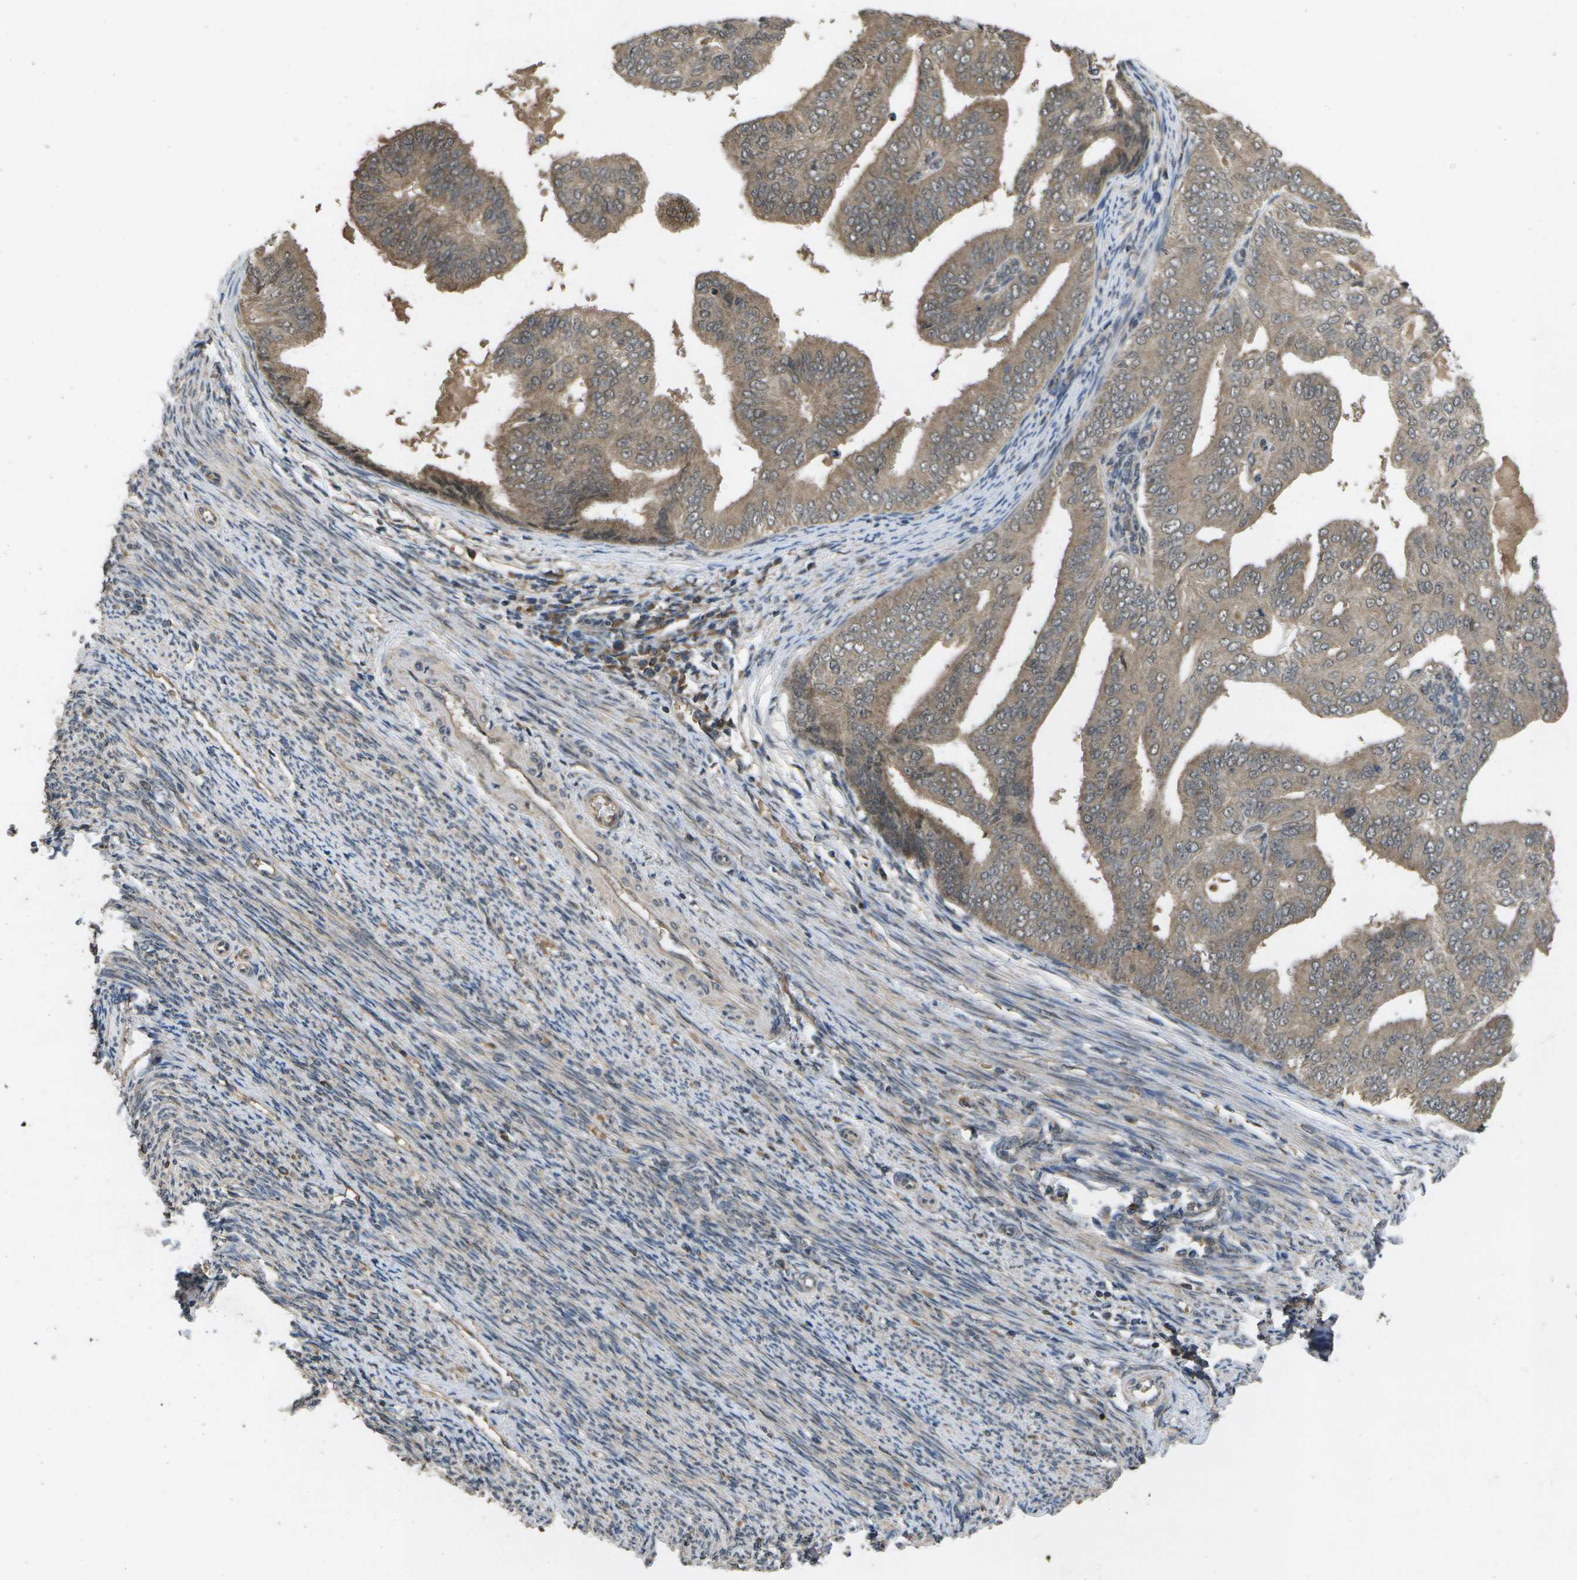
{"staining": {"intensity": "weak", "quantity": ">75%", "location": "cytoplasmic/membranous"}, "tissue": "endometrial cancer", "cell_type": "Tumor cells", "image_type": "cancer", "snomed": [{"axis": "morphology", "description": "Adenocarcinoma, NOS"}, {"axis": "topography", "description": "Endometrium"}], "caption": "This is an image of IHC staining of endometrial cancer, which shows weak expression in the cytoplasmic/membranous of tumor cells.", "gene": "ALAS1", "patient": {"sex": "female", "age": 58}}